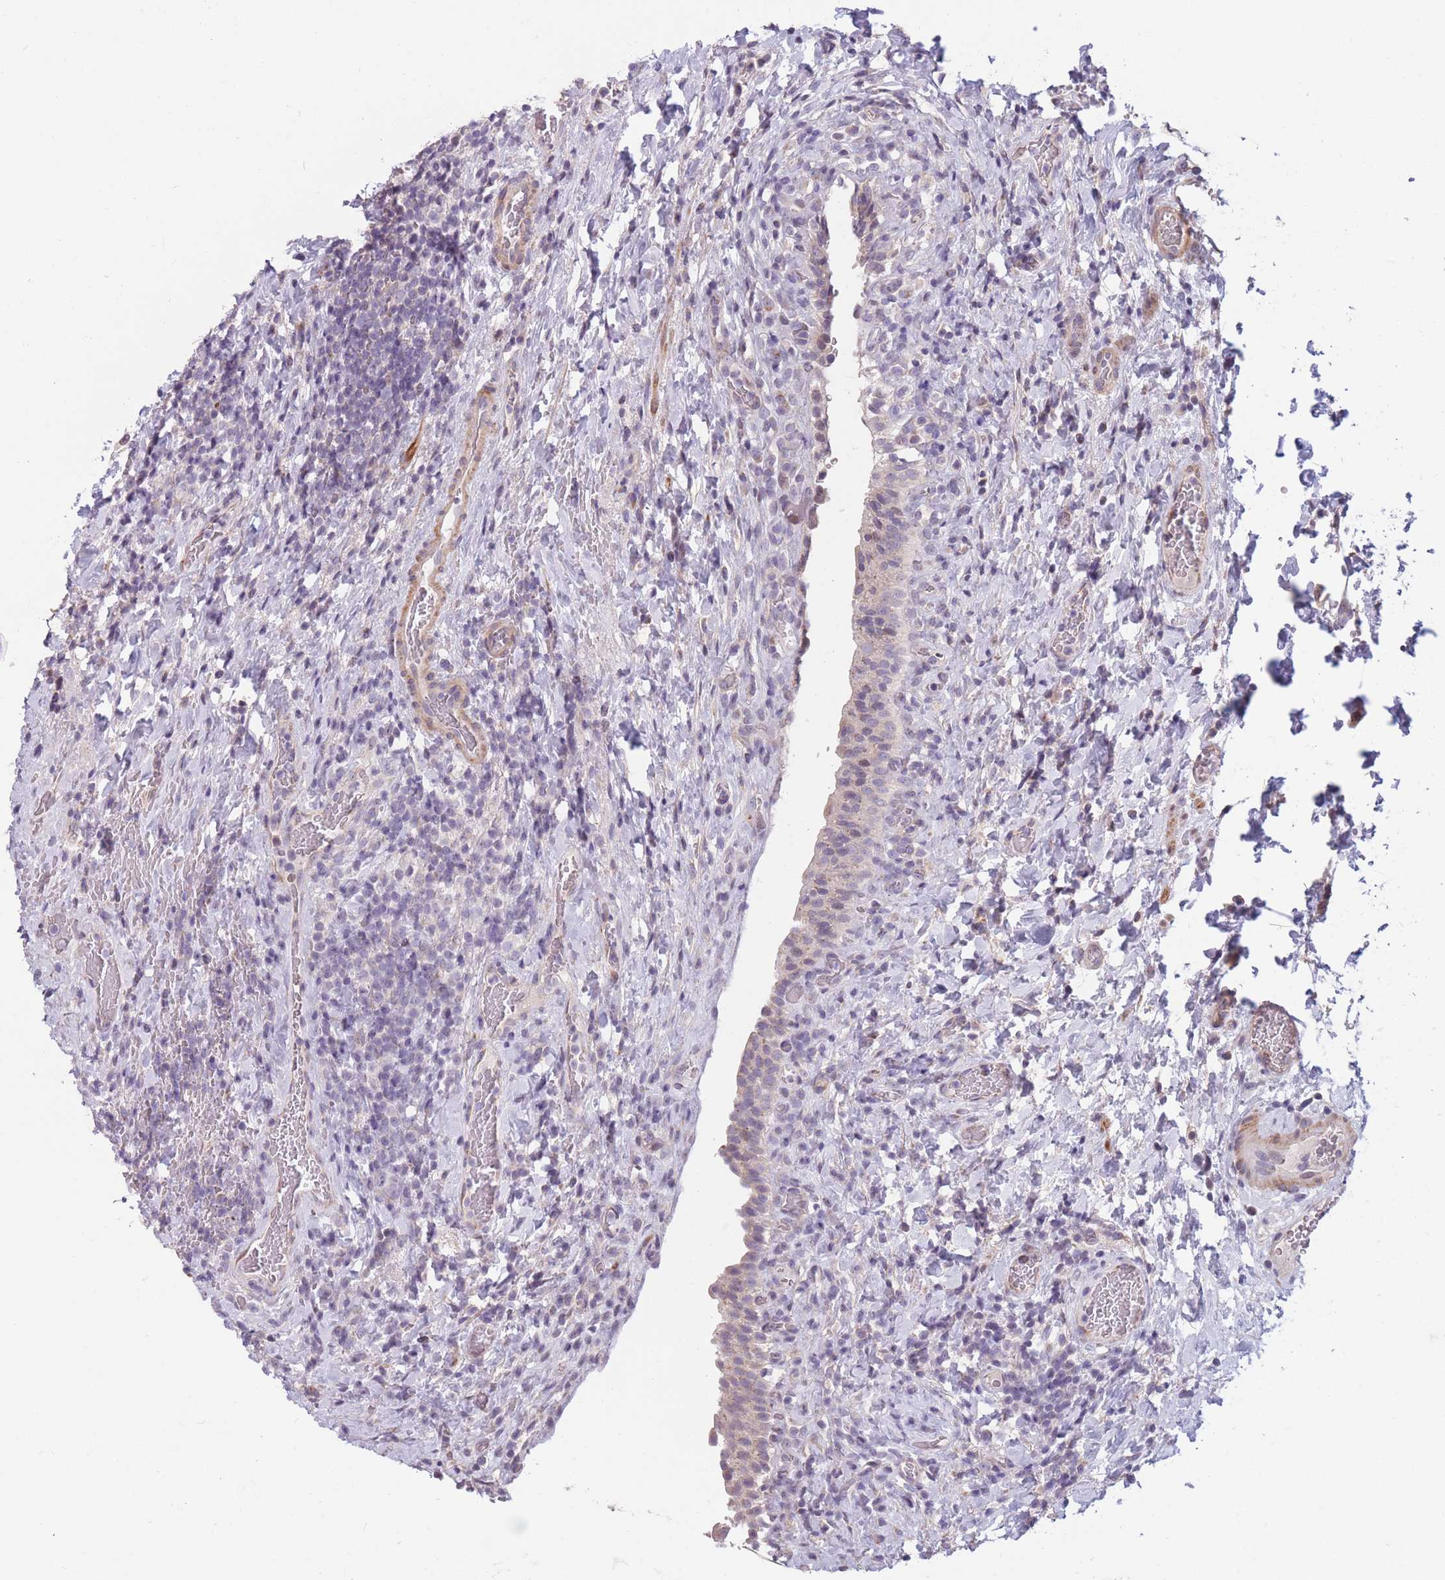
{"staining": {"intensity": "weak", "quantity": "25%-75%", "location": "cytoplasmic/membranous"}, "tissue": "urinary bladder", "cell_type": "Urothelial cells", "image_type": "normal", "snomed": [{"axis": "morphology", "description": "Normal tissue, NOS"}, {"axis": "morphology", "description": "Inflammation, NOS"}, {"axis": "topography", "description": "Urinary bladder"}], "caption": "Human urinary bladder stained for a protein (brown) demonstrates weak cytoplasmic/membranous positive staining in about 25%-75% of urothelial cells.", "gene": "CCNQ", "patient": {"sex": "male", "age": 64}}